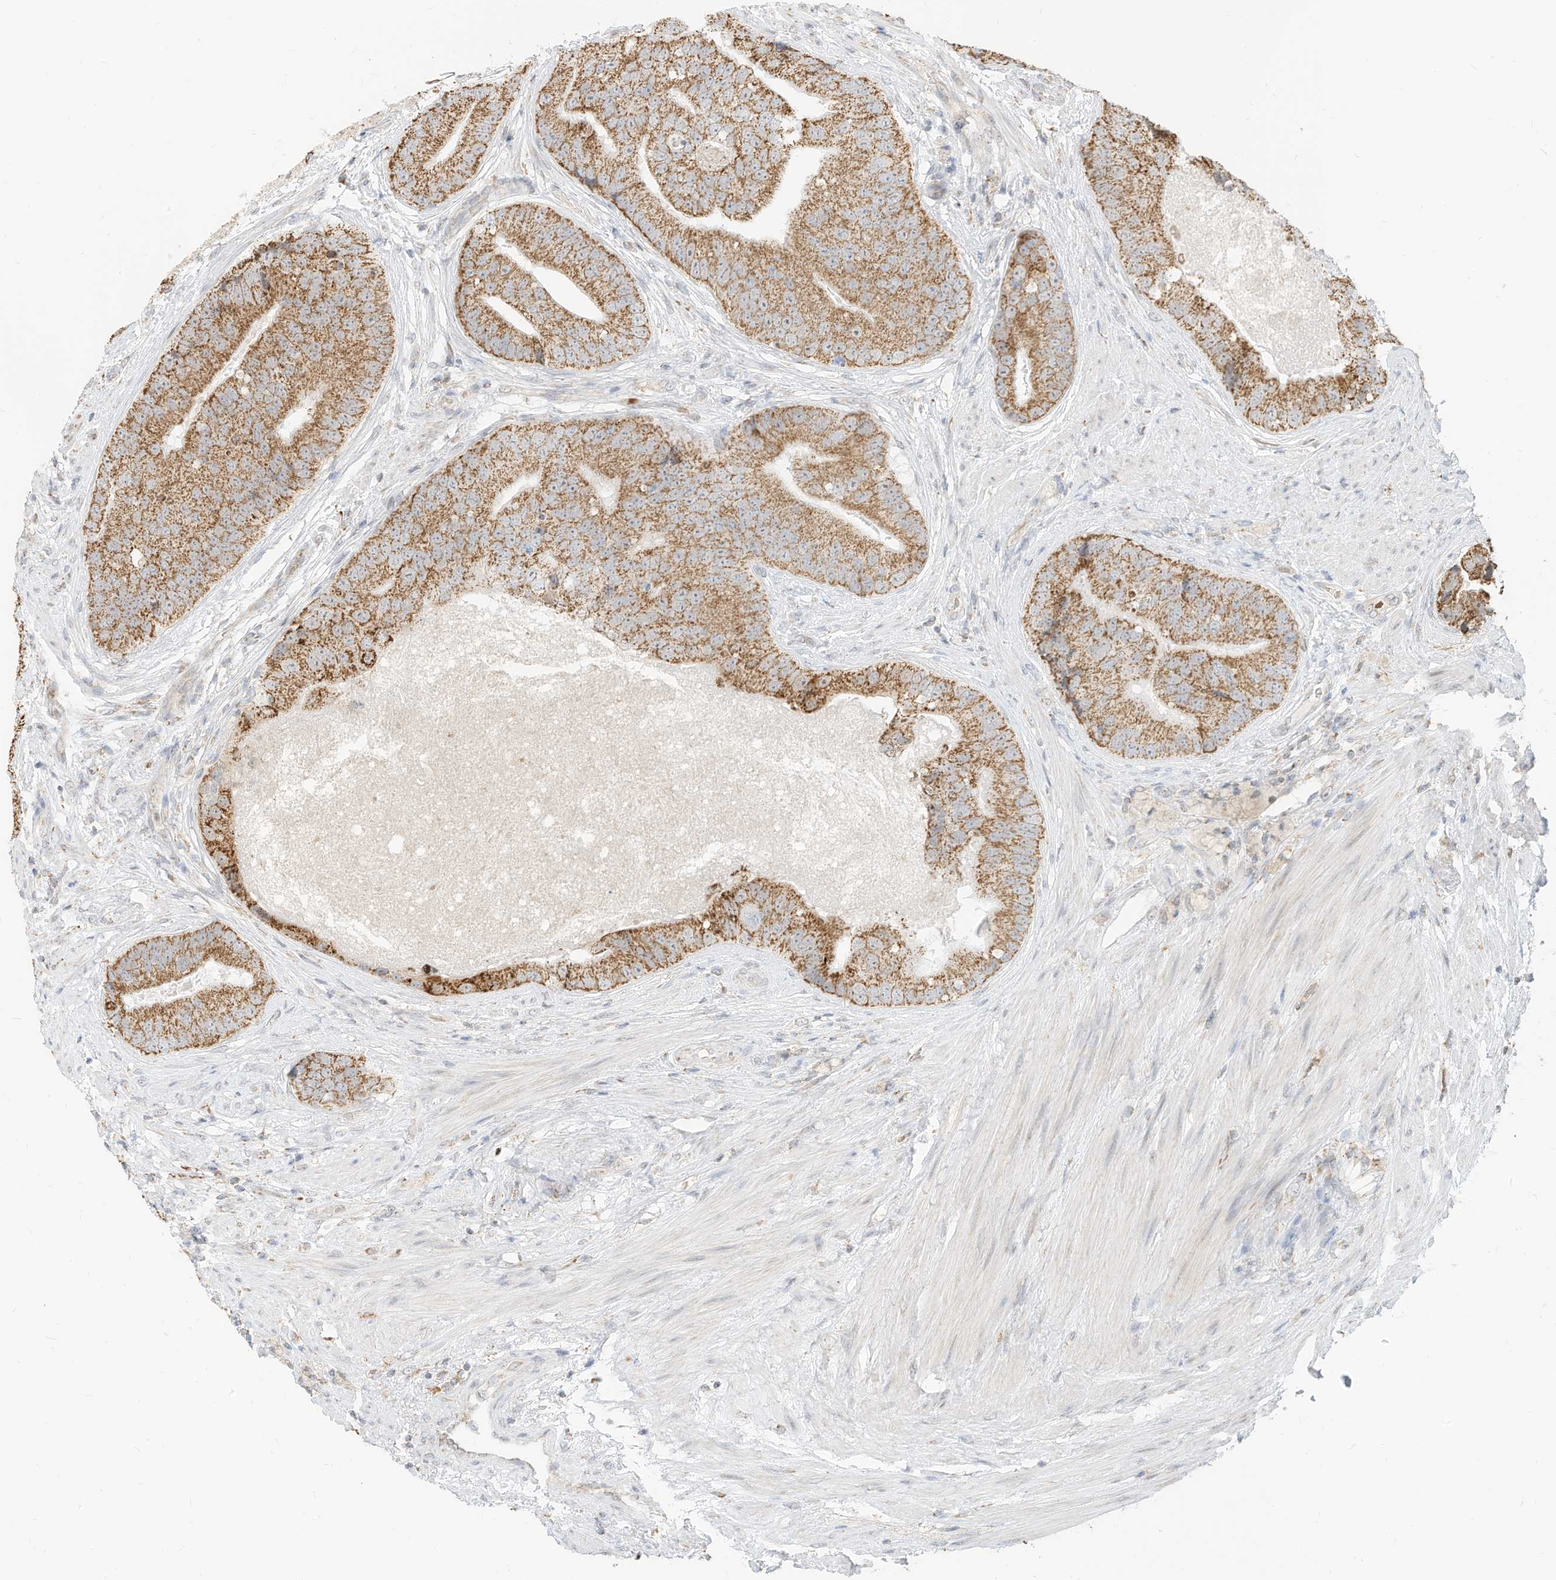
{"staining": {"intensity": "moderate", "quantity": ">75%", "location": "cytoplasmic/membranous"}, "tissue": "prostate cancer", "cell_type": "Tumor cells", "image_type": "cancer", "snomed": [{"axis": "morphology", "description": "Adenocarcinoma, High grade"}, {"axis": "topography", "description": "Prostate"}], "caption": "IHC image of prostate cancer (adenocarcinoma (high-grade)) stained for a protein (brown), which demonstrates medium levels of moderate cytoplasmic/membranous staining in approximately >75% of tumor cells.", "gene": "MTUS2", "patient": {"sex": "male", "age": 70}}